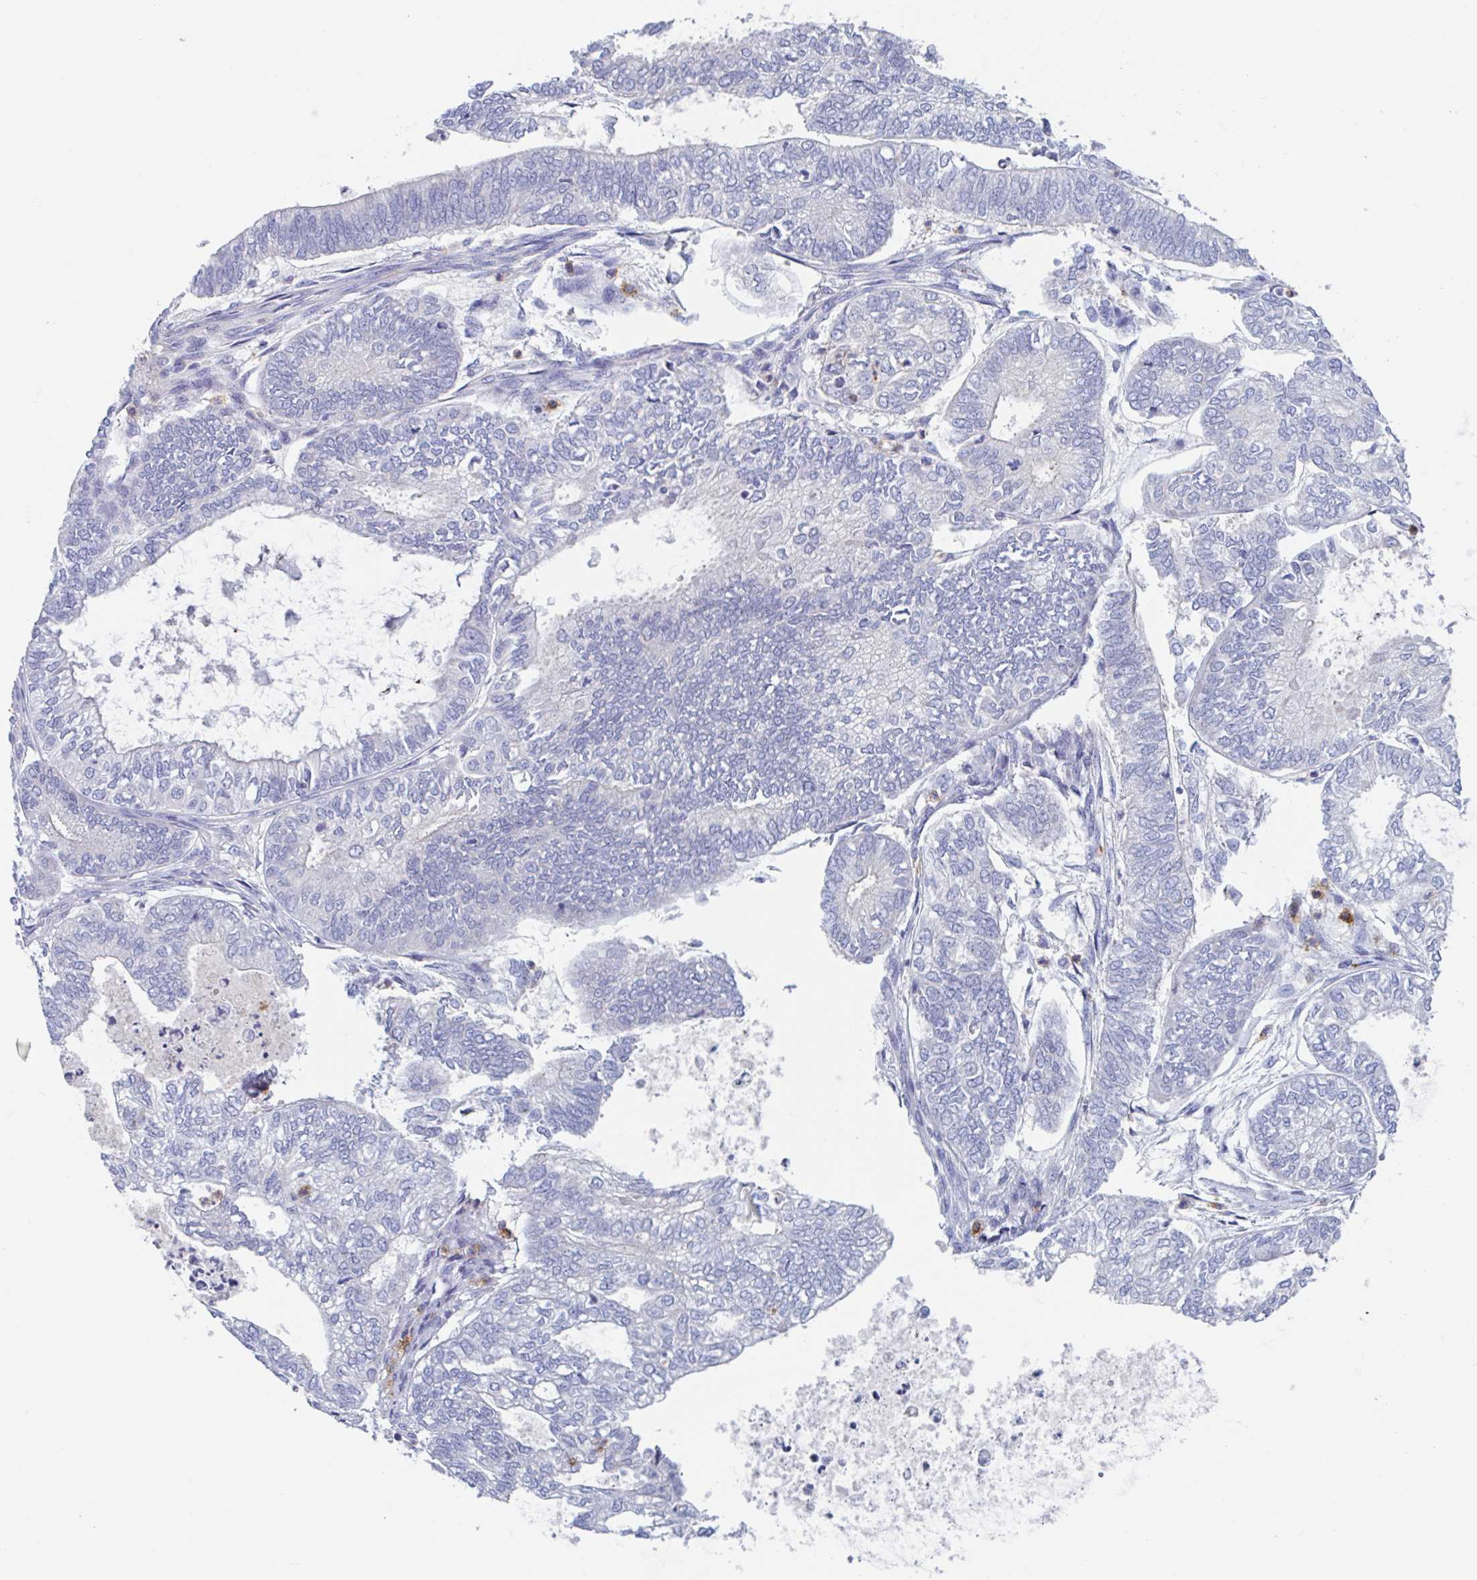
{"staining": {"intensity": "negative", "quantity": "none", "location": "none"}, "tissue": "ovarian cancer", "cell_type": "Tumor cells", "image_type": "cancer", "snomed": [{"axis": "morphology", "description": "Carcinoma, endometroid"}, {"axis": "topography", "description": "Ovary"}], "caption": "A histopathology image of ovarian cancer (endometroid carcinoma) stained for a protein displays no brown staining in tumor cells. Nuclei are stained in blue.", "gene": "ZNHIT2", "patient": {"sex": "female", "age": 64}}